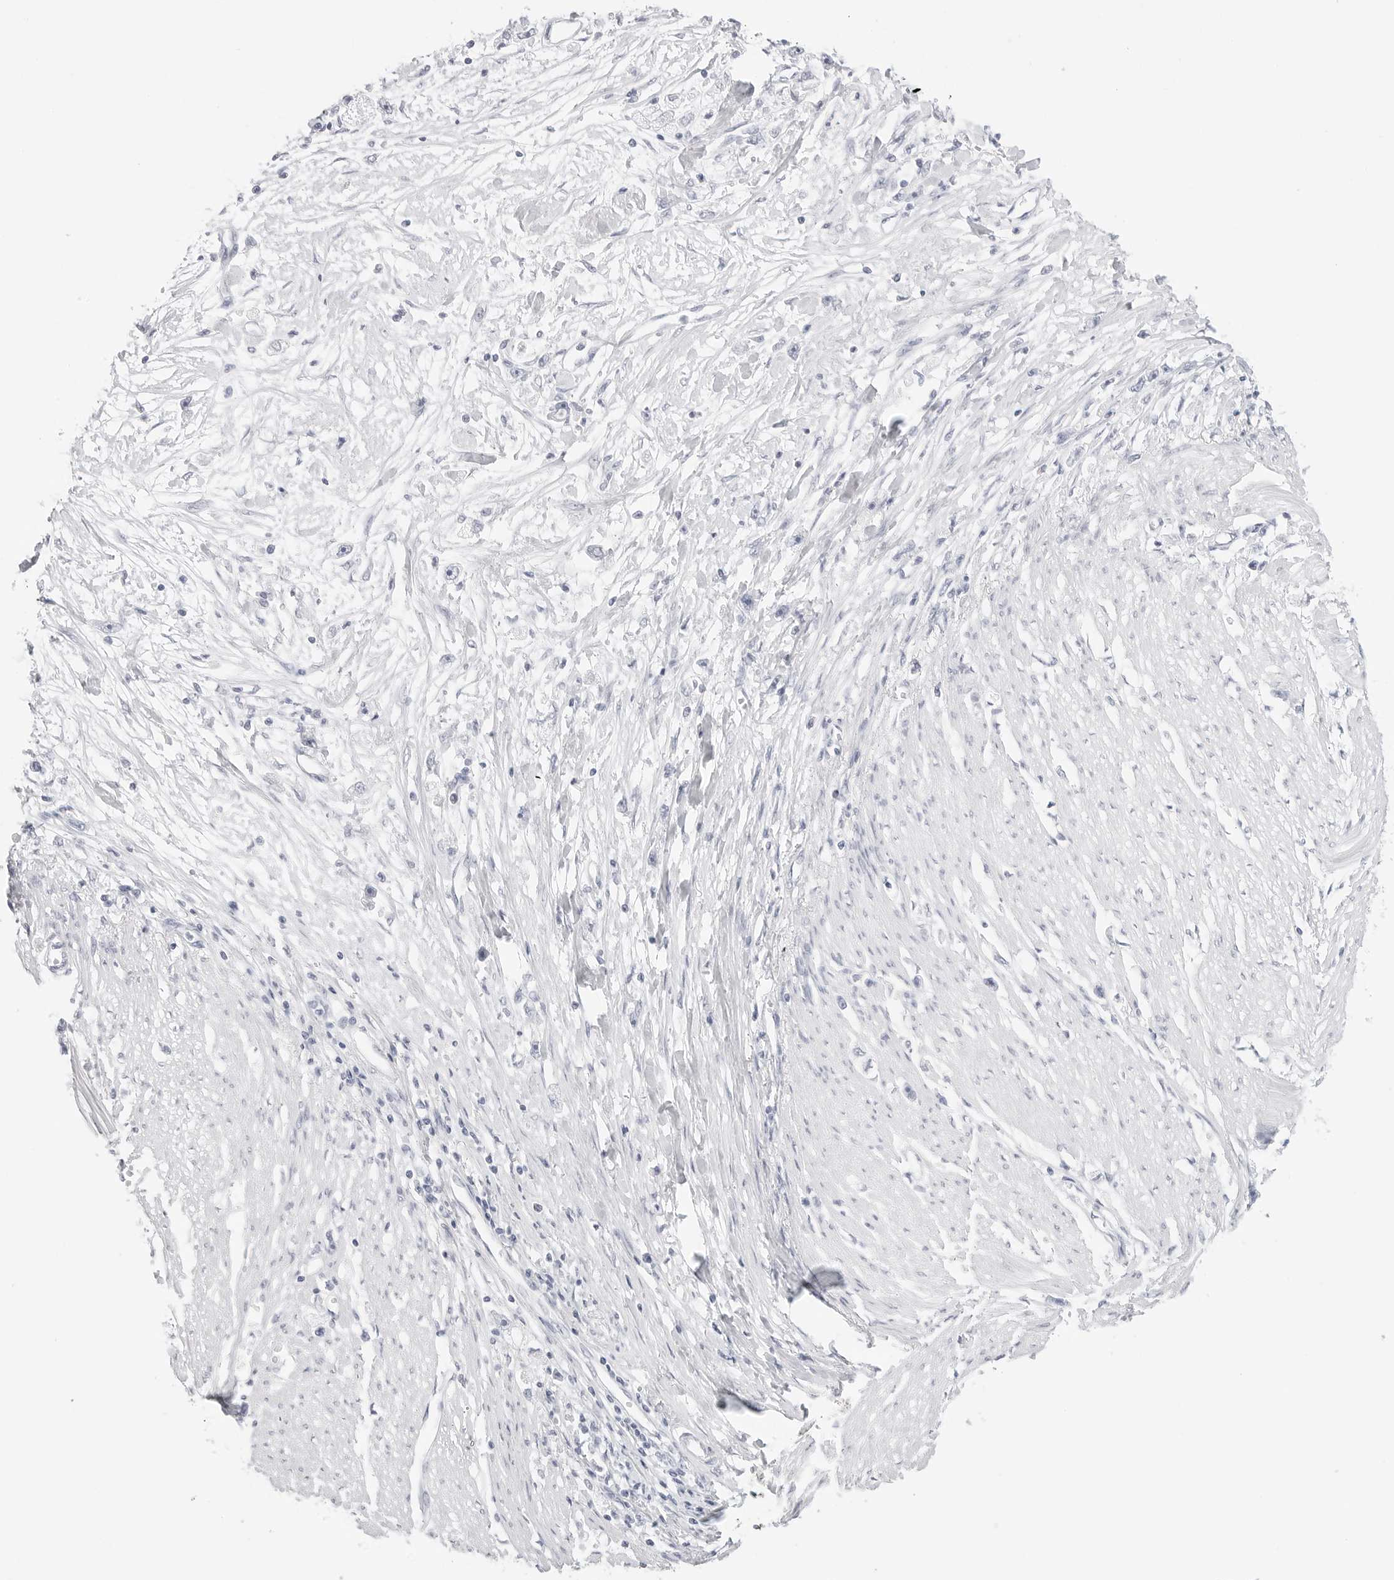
{"staining": {"intensity": "negative", "quantity": "none", "location": "none"}, "tissue": "stomach cancer", "cell_type": "Tumor cells", "image_type": "cancer", "snomed": [{"axis": "morphology", "description": "Adenocarcinoma, NOS"}, {"axis": "topography", "description": "Stomach"}], "caption": "There is no significant staining in tumor cells of stomach cancer.", "gene": "HMGCS2", "patient": {"sex": "female", "age": 59}}